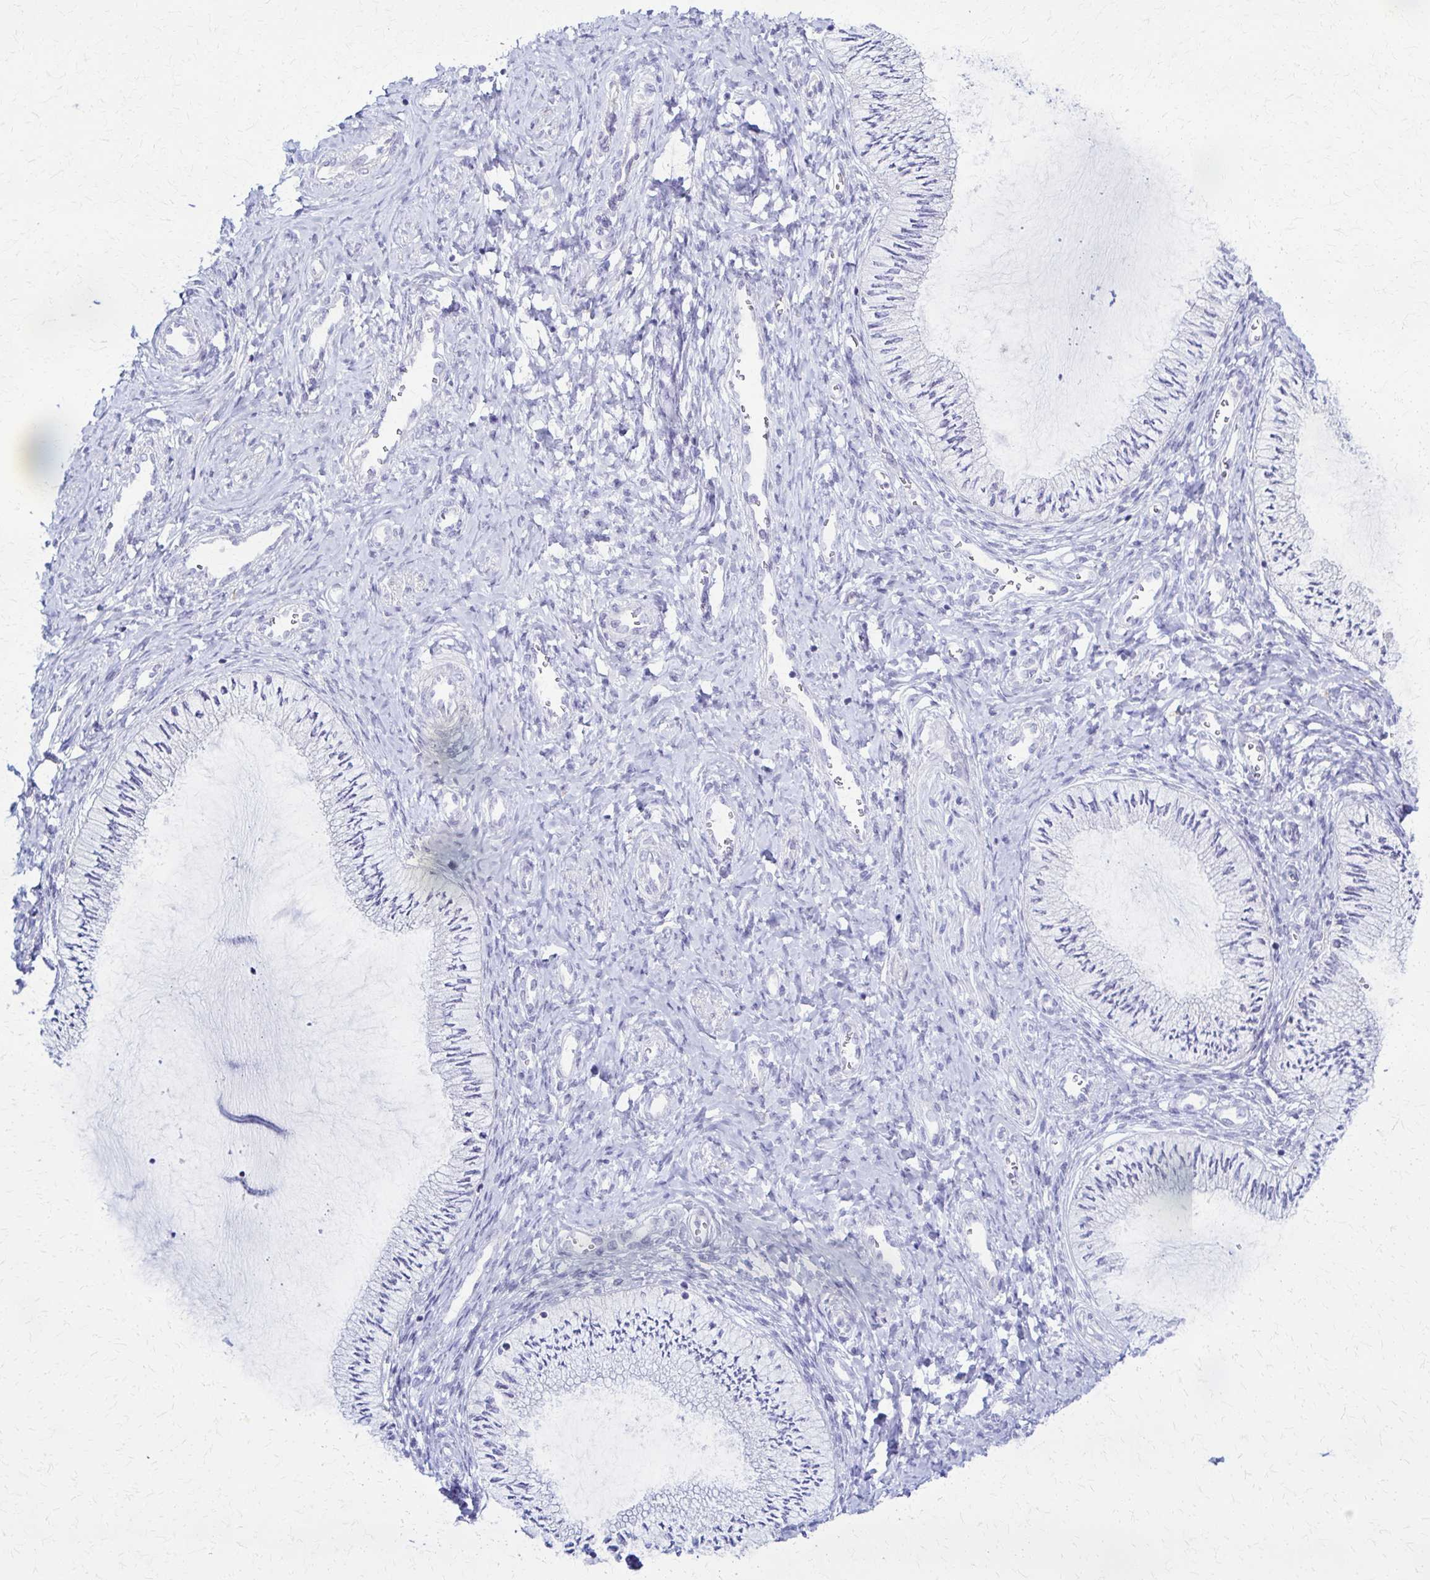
{"staining": {"intensity": "negative", "quantity": "none", "location": "none"}, "tissue": "cervix", "cell_type": "Glandular cells", "image_type": "normal", "snomed": [{"axis": "morphology", "description": "Normal tissue, NOS"}, {"axis": "topography", "description": "Cervix"}], "caption": "Immunohistochemical staining of unremarkable human cervix exhibits no significant staining in glandular cells.", "gene": "RHOBTB2", "patient": {"sex": "female", "age": 24}}